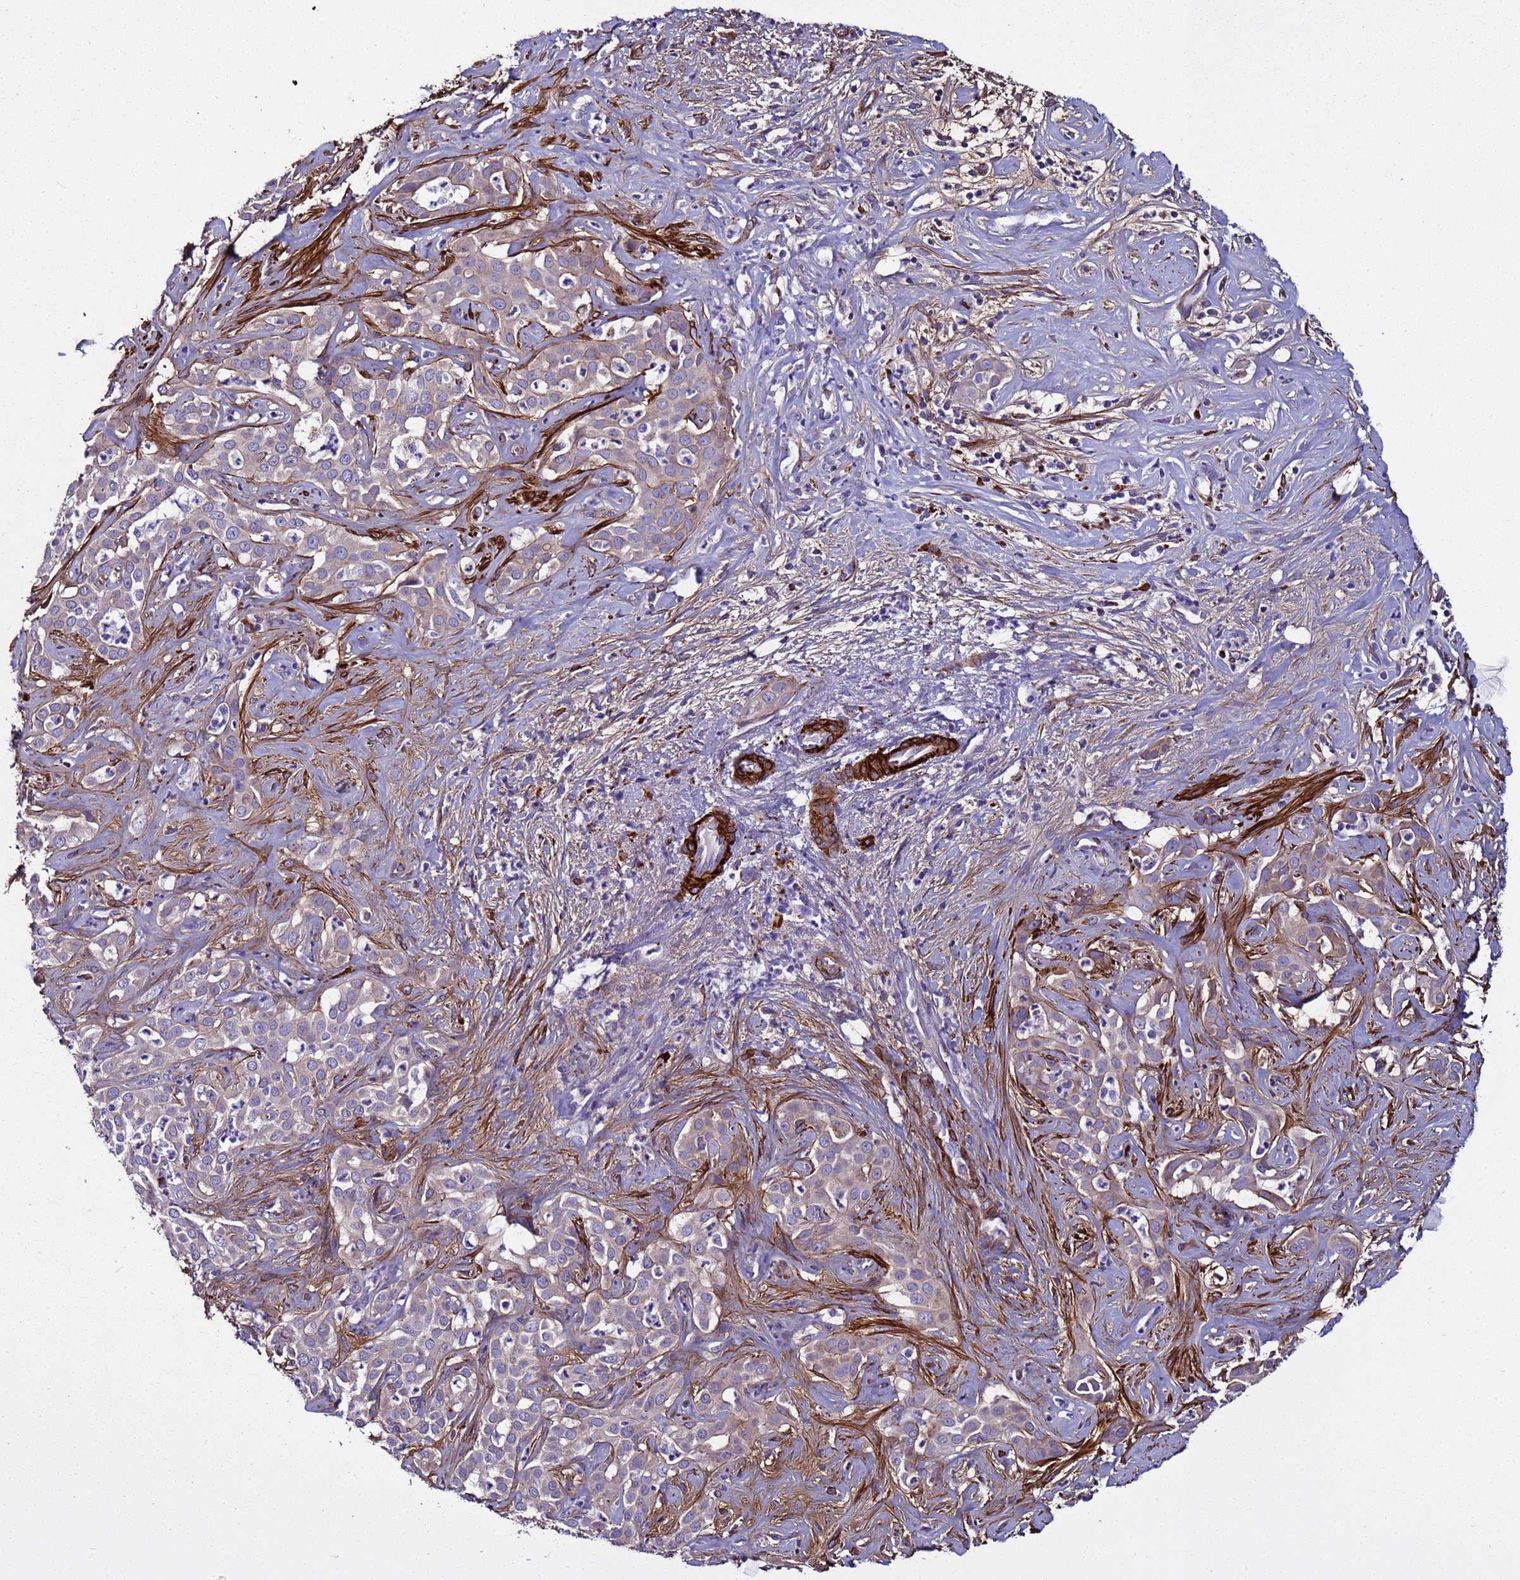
{"staining": {"intensity": "strong", "quantity": "<25%", "location": "cytoplasmic/membranous"}, "tissue": "liver cancer", "cell_type": "Tumor cells", "image_type": "cancer", "snomed": [{"axis": "morphology", "description": "Cholangiocarcinoma"}, {"axis": "topography", "description": "Liver"}], "caption": "Approximately <25% of tumor cells in human cholangiocarcinoma (liver) exhibit strong cytoplasmic/membranous protein positivity as visualized by brown immunohistochemical staining.", "gene": "RABL2B", "patient": {"sex": "male", "age": 67}}